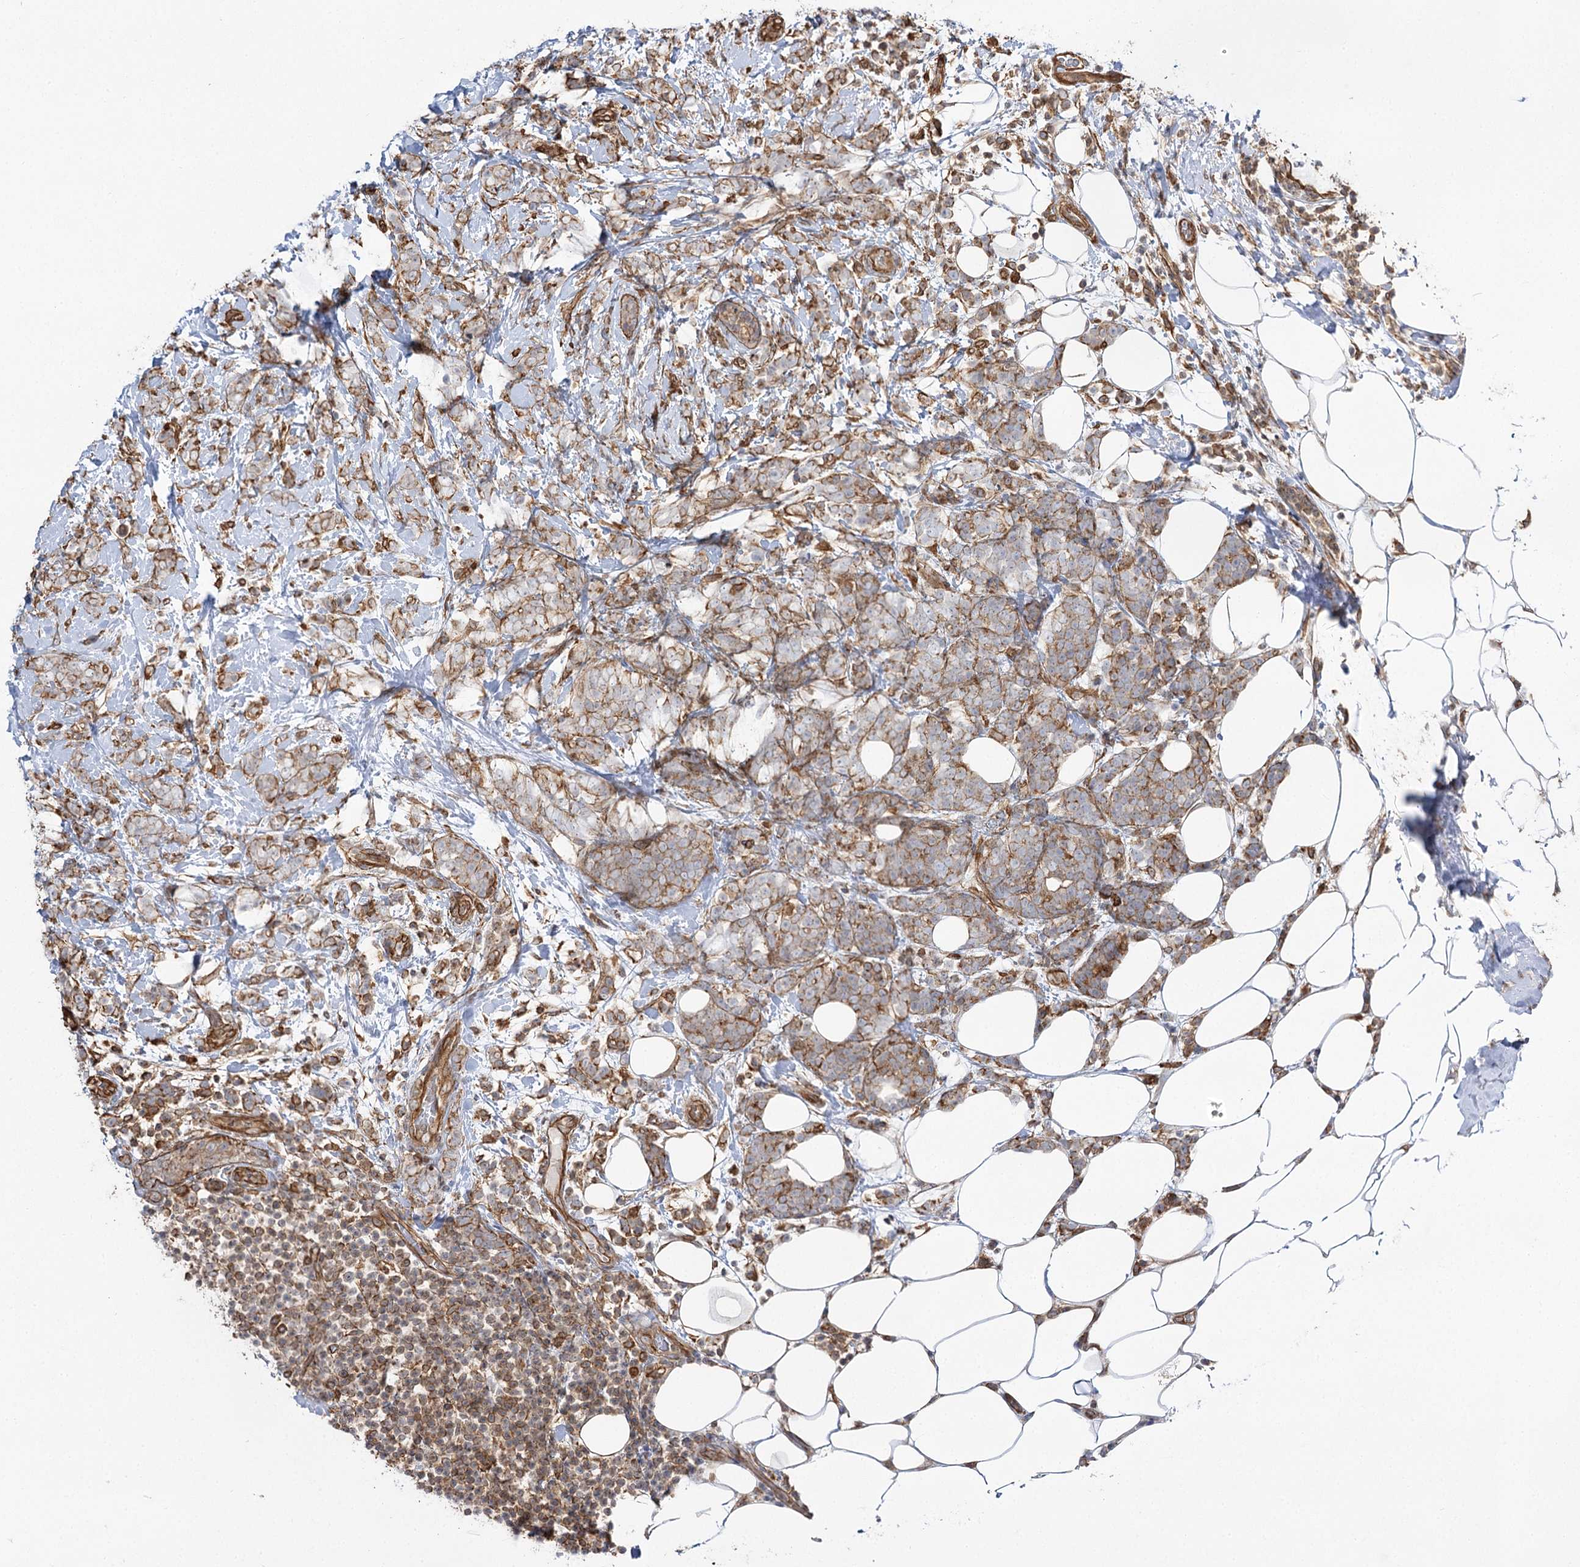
{"staining": {"intensity": "weak", "quantity": ">75%", "location": "cytoplasmic/membranous"}, "tissue": "breast cancer", "cell_type": "Tumor cells", "image_type": "cancer", "snomed": [{"axis": "morphology", "description": "Lobular carcinoma"}, {"axis": "topography", "description": "Breast"}], "caption": "Human breast lobular carcinoma stained with a protein marker displays weak staining in tumor cells.", "gene": "SH3BP5L", "patient": {"sex": "female", "age": 58}}